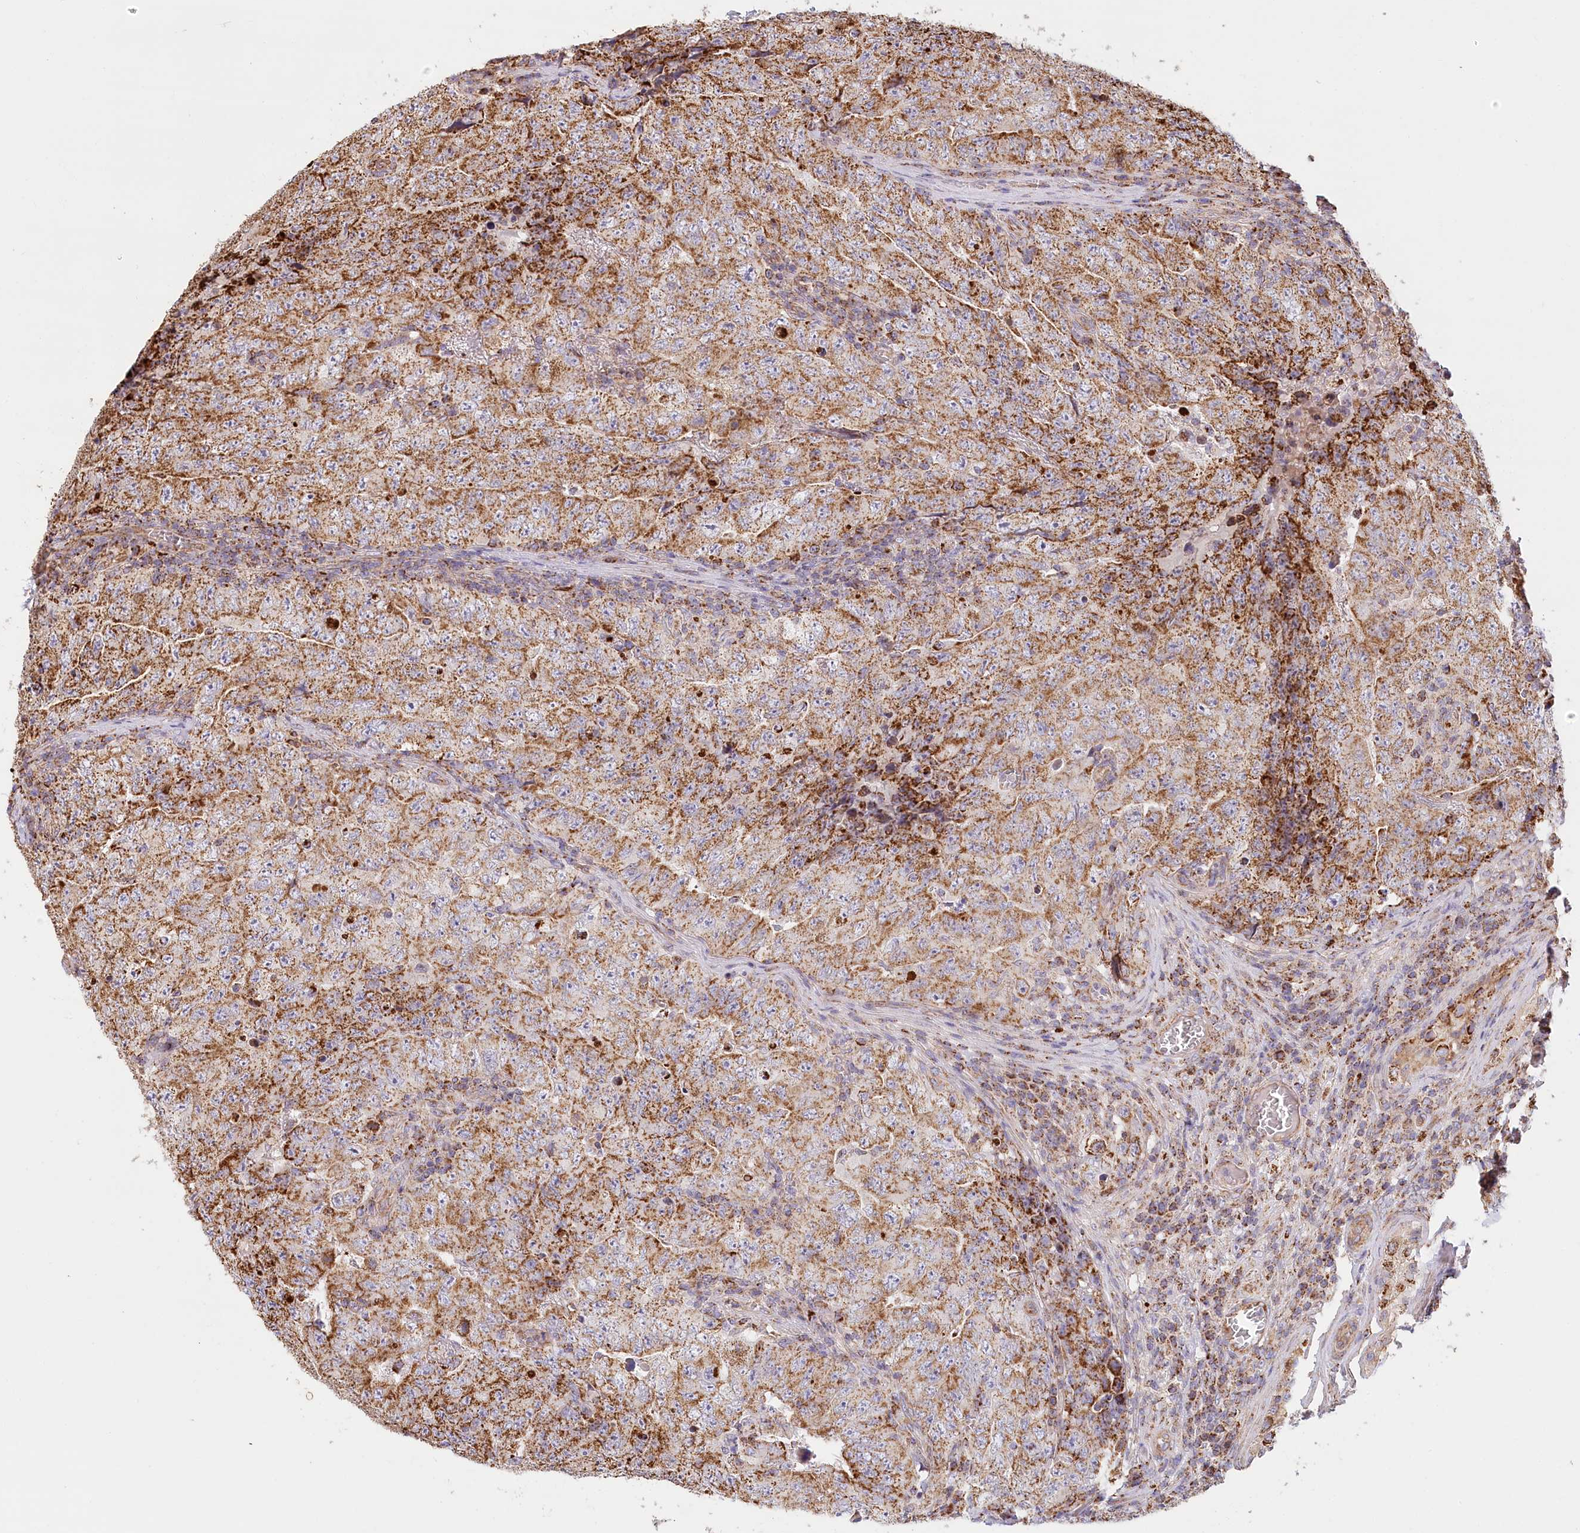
{"staining": {"intensity": "moderate", "quantity": ">75%", "location": "cytoplasmic/membranous"}, "tissue": "testis cancer", "cell_type": "Tumor cells", "image_type": "cancer", "snomed": [{"axis": "morphology", "description": "Carcinoma, Embryonal, NOS"}, {"axis": "topography", "description": "Testis"}], "caption": "A brown stain shows moderate cytoplasmic/membranous staining of a protein in human testis cancer (embryonal carcinoma) tumor cells.", "gene": "UMPS", "patient": {"sex": "male", "age": 26}}